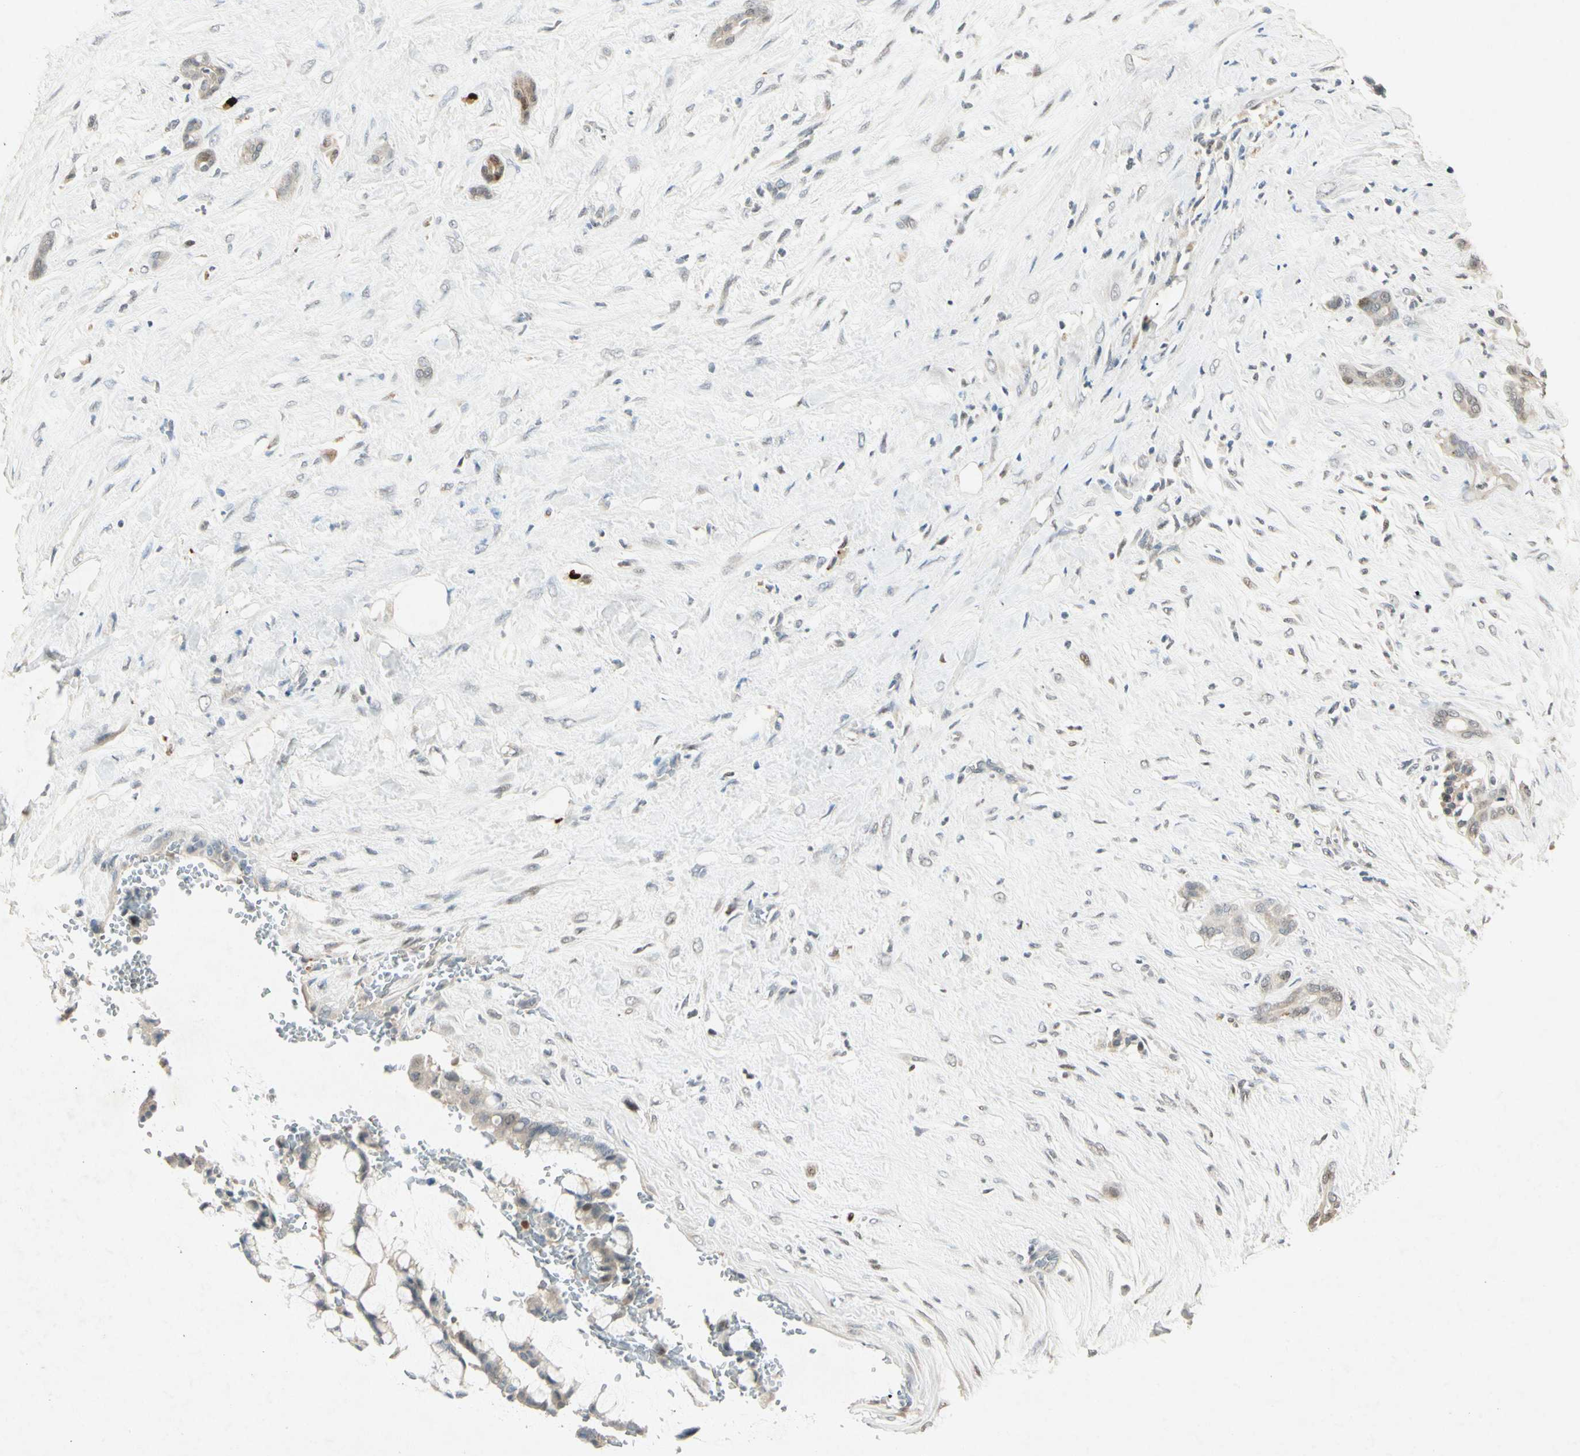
{"staining": {"intensity": "weak", "quantity": "<25%", "location": "cytoplasmic/membranous"}, "tissue": "pancreatic cancer", "cell_type": "Tumor cells", "image_type": "cancer", "snomed": [{"axis": "morphology", "description": "Adenocarcinoma, NOS"}, {"axis": "topography", "description": "Pancreas"}], "caption": "Micrograph shows no protein expression in tumor cells of pancreatic cancer tissue.", "gene": "HSPA1B", "patient": {"sex": "male", "age": 41}}